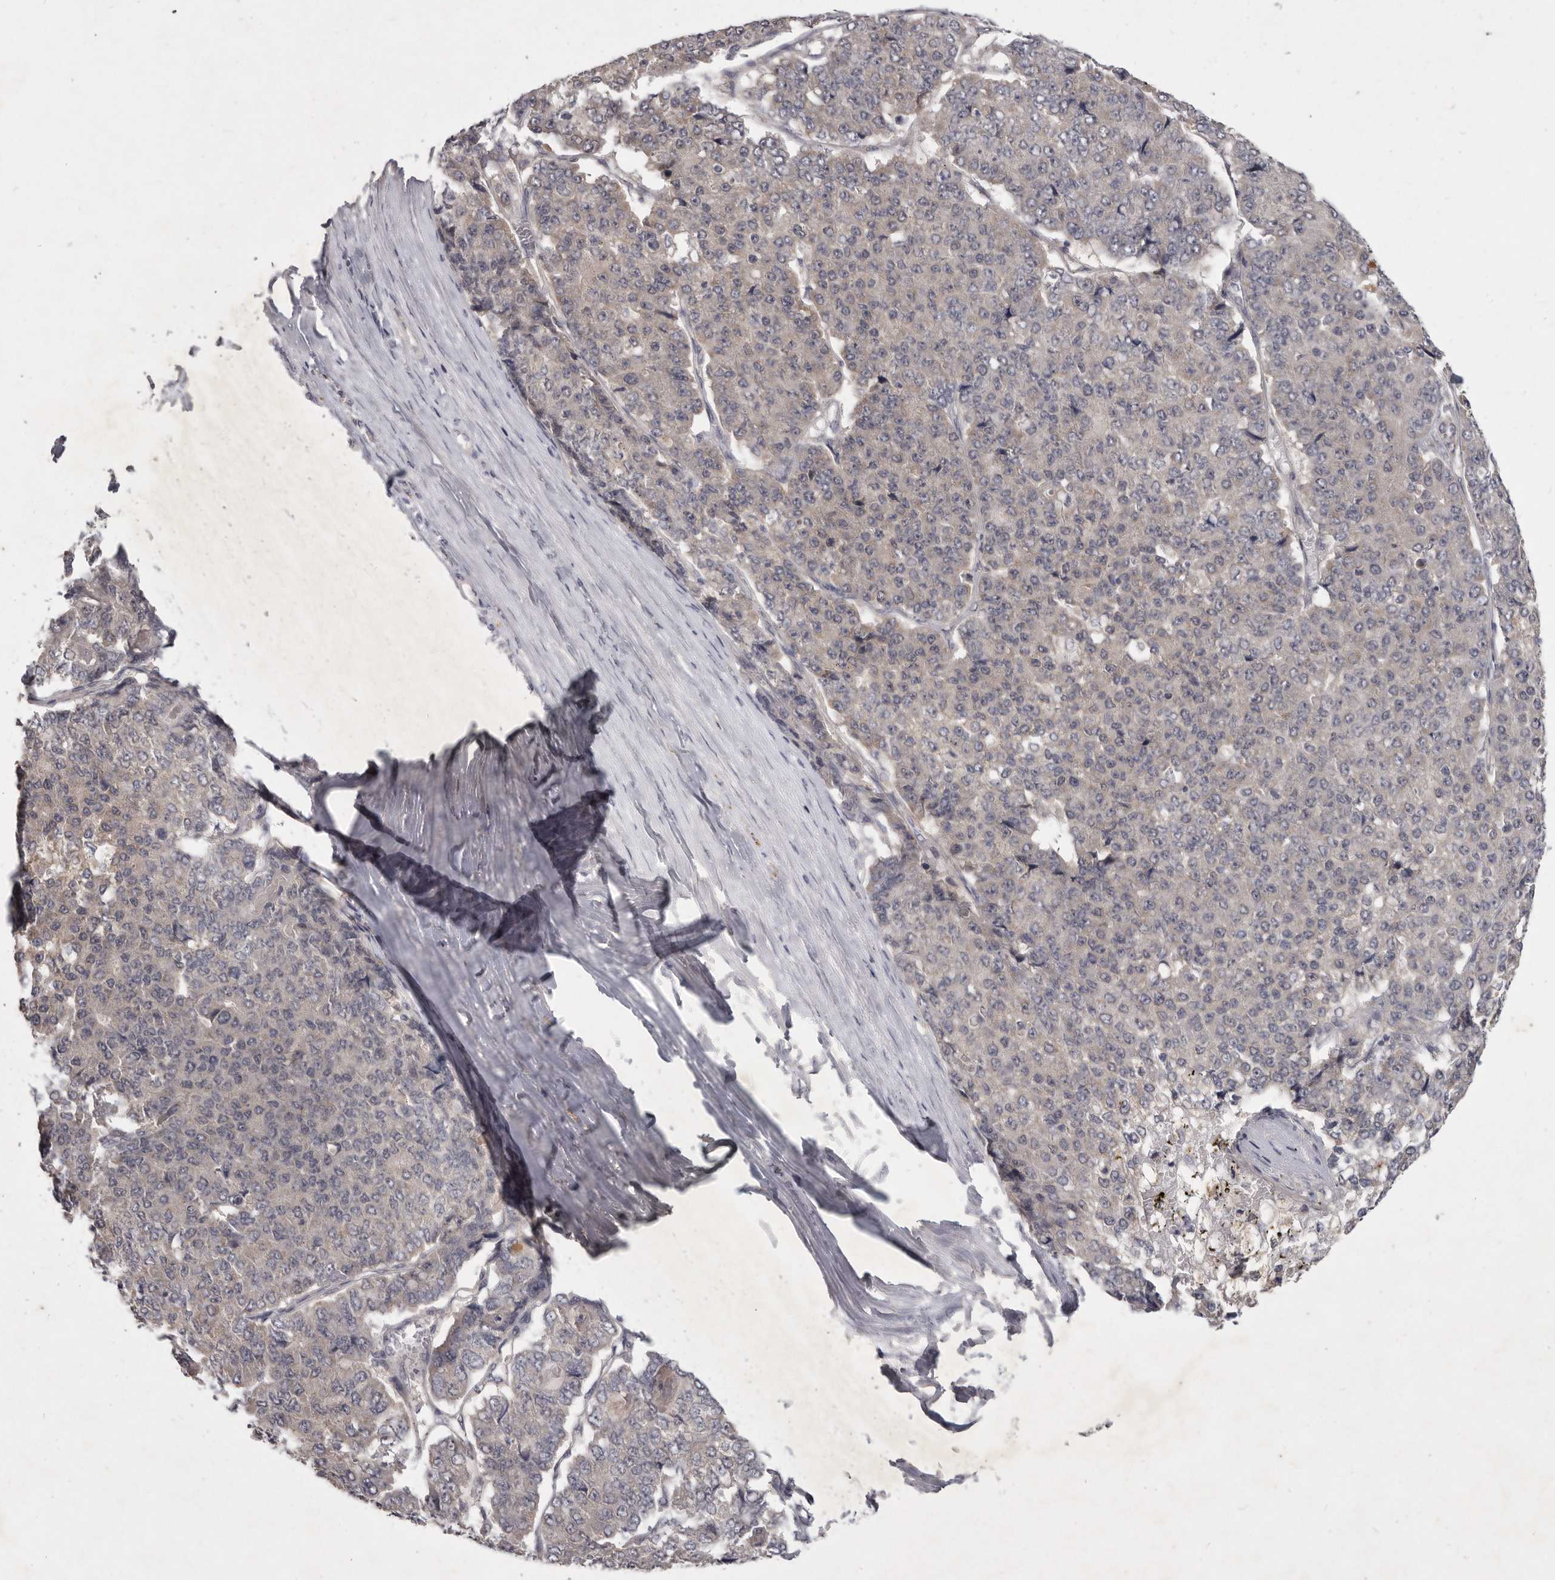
{"staining": {"intensity": "negative", "quantity": "none", "location": "none"}, "tissue": "pancreatic cancer", "cell_type": "Tumor cells", "image_type": "cancer", "snomed": [{"axis": "morphology", "description": "Adenocarcinoma, NOS"}, {"axis": "topography", "description": "Pancreas"}], "caption": "Pancreatic cancer (adenocarcinoma) stained for a protein using IHC demonstrates no positivity tumor cells.", "gene": "SLC22A1", "patient": {"sex": "male", "age": 50}}